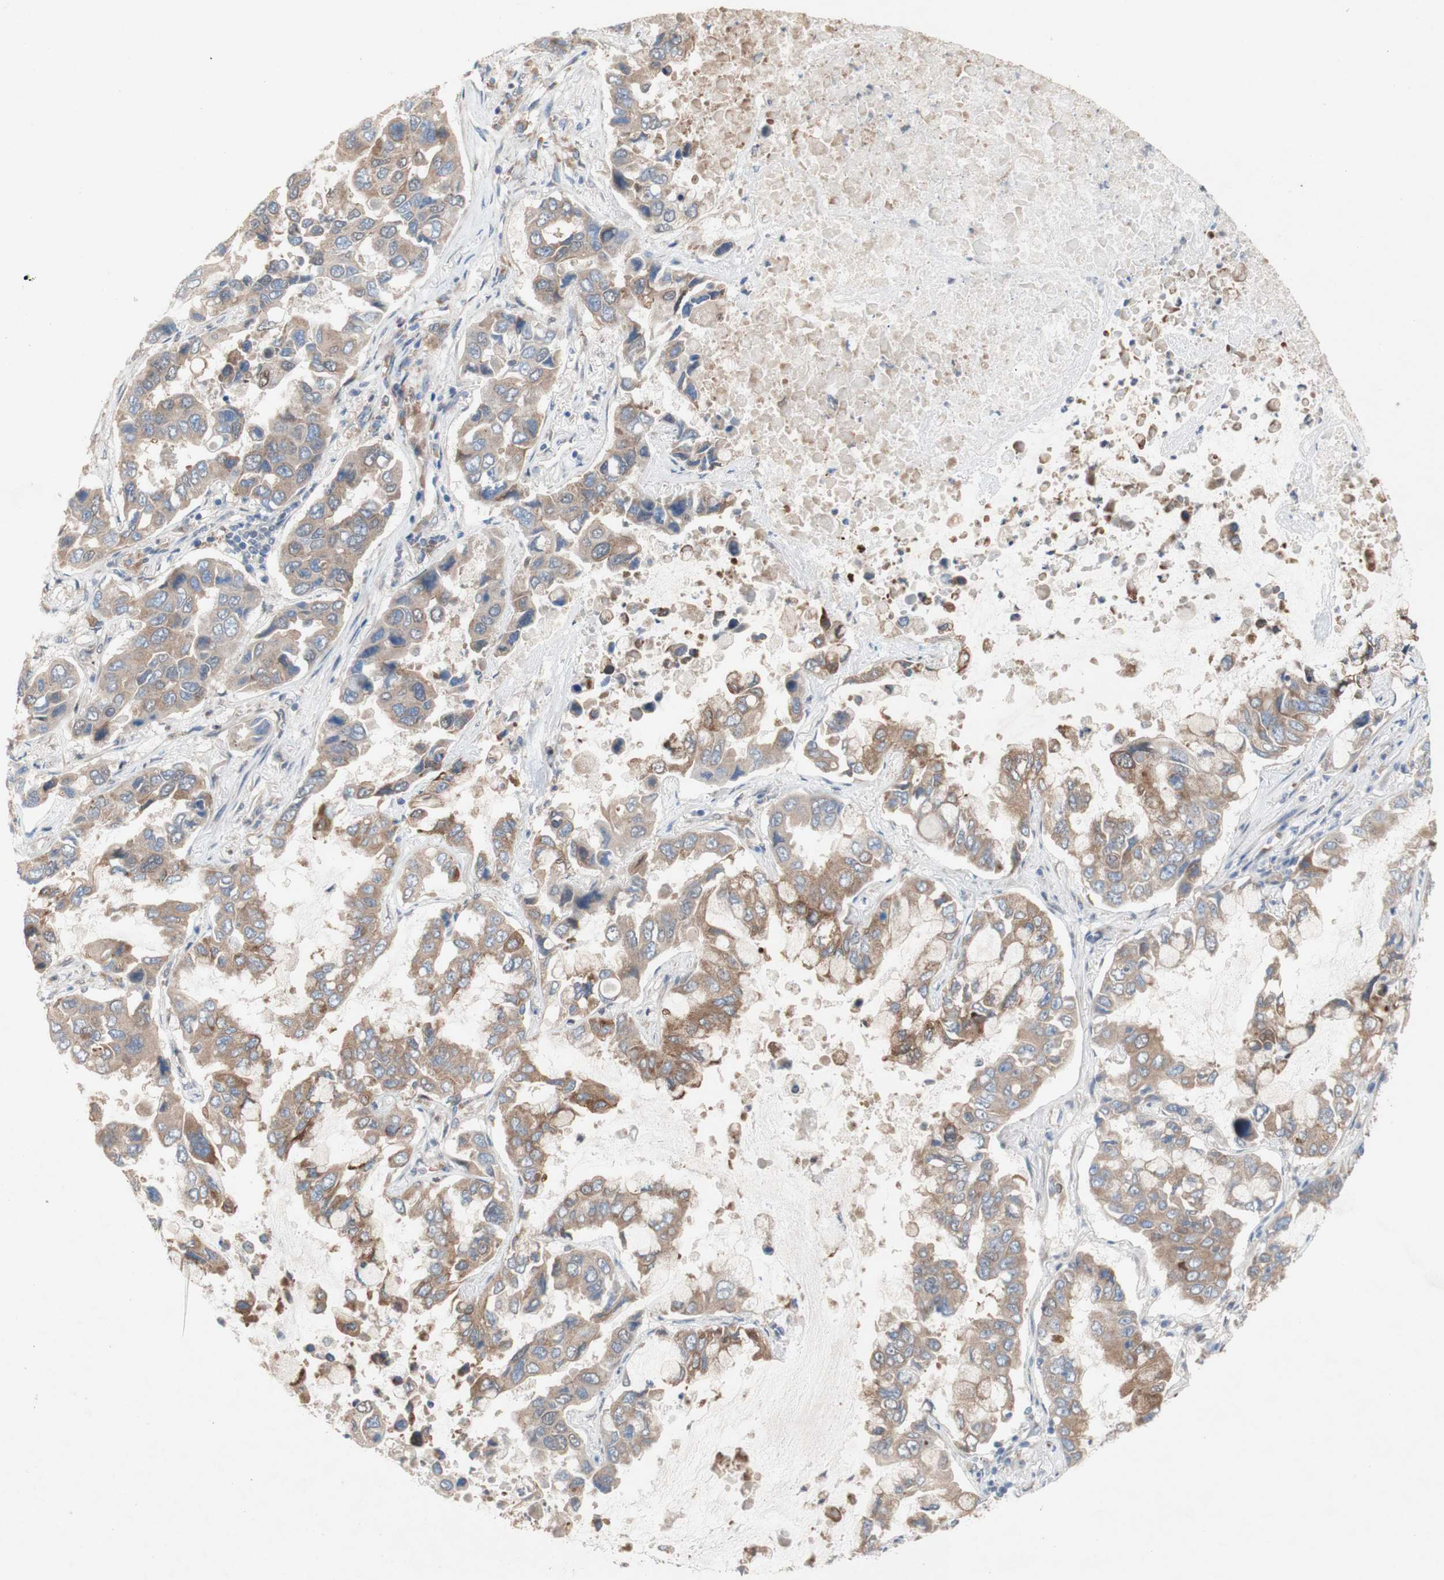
{"staining": {"intensity": "moderate", "quantity": ">75%", "location": "cytoplasmic/membranous"}, "tissue": "lung cancer", "cell_type": "Tumor cells", "image_type": "cancer", "snomed": [{"axis": "morphology", "description": "Adenocarcinoma, NOS"}, {"axis": "topography", "description": "Lung"}], "caption": "This image displays IHC staining of human lung cancer (adenocarcinoma), with medium moderate cytoplasmic/membranous positivity in approximately >75% of tumor cells.", "gene": "PDGFB", "patient": {"sex": "male", "age": 64}}